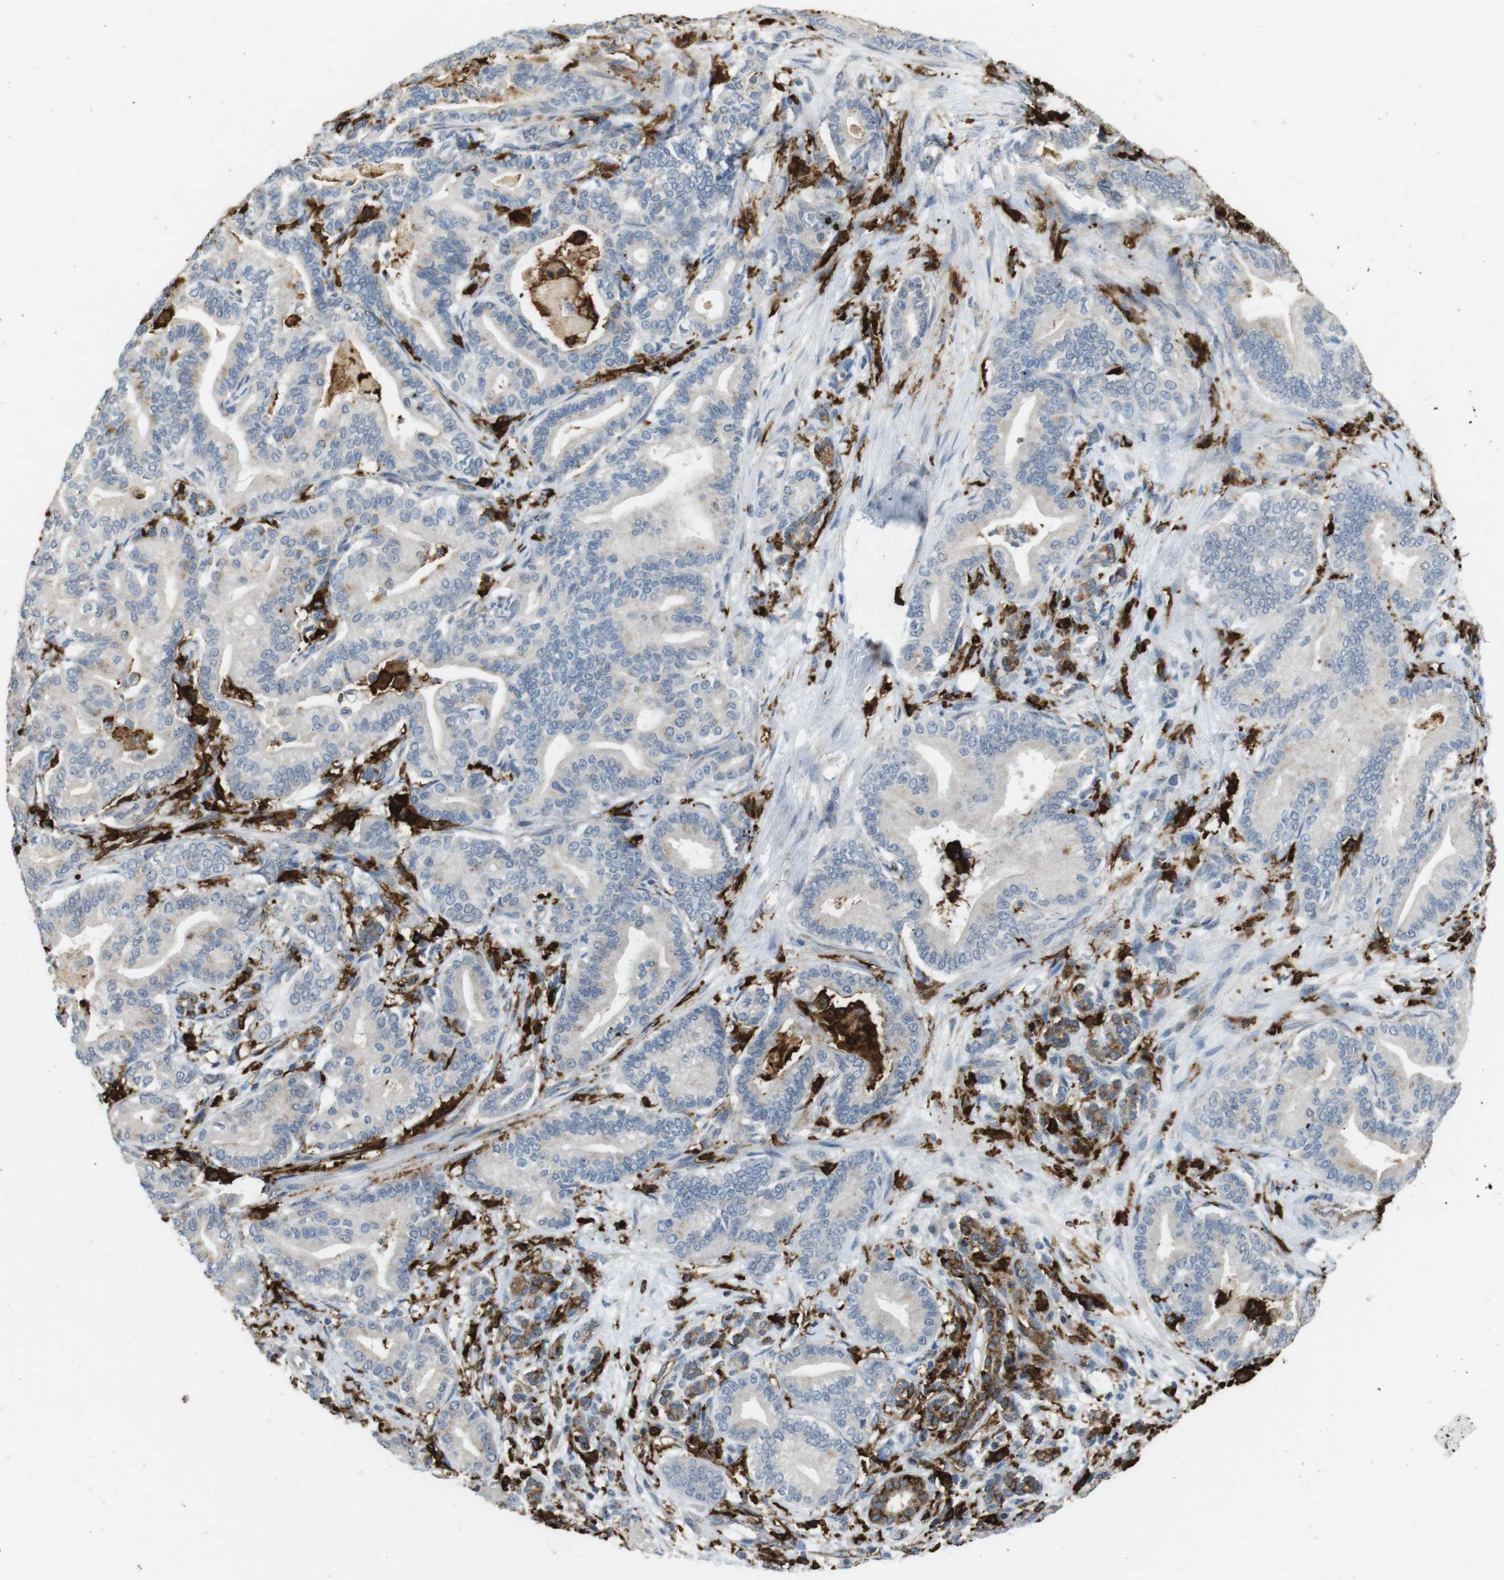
{"staining": {"intensity": "negative", "quantity": "none", "location": "none"}, "tissue": "pancreatic cancer", "cell_type": "Tumor cells", "image_type": "cancer", "snomed": [{"axis": "morphology", "description": "Normal tissue, NOS"}, {"axis": "morphology", "description": "Adenocarcinoma, NOS"}, {"axis": "topography", "description": "Pancreas"}], "caption": "Immunohistochemical staining of human pancreatic adenocarcinoma exhibits no significant staining in tumor cells. (Stains: DAB immunohistochemistry with hematoxylin counter stain, Microscopy: brightfield microscopy at high magnification).", "gene": "HLA-DRA", "patient": {"sex": "male", "age": 63}}